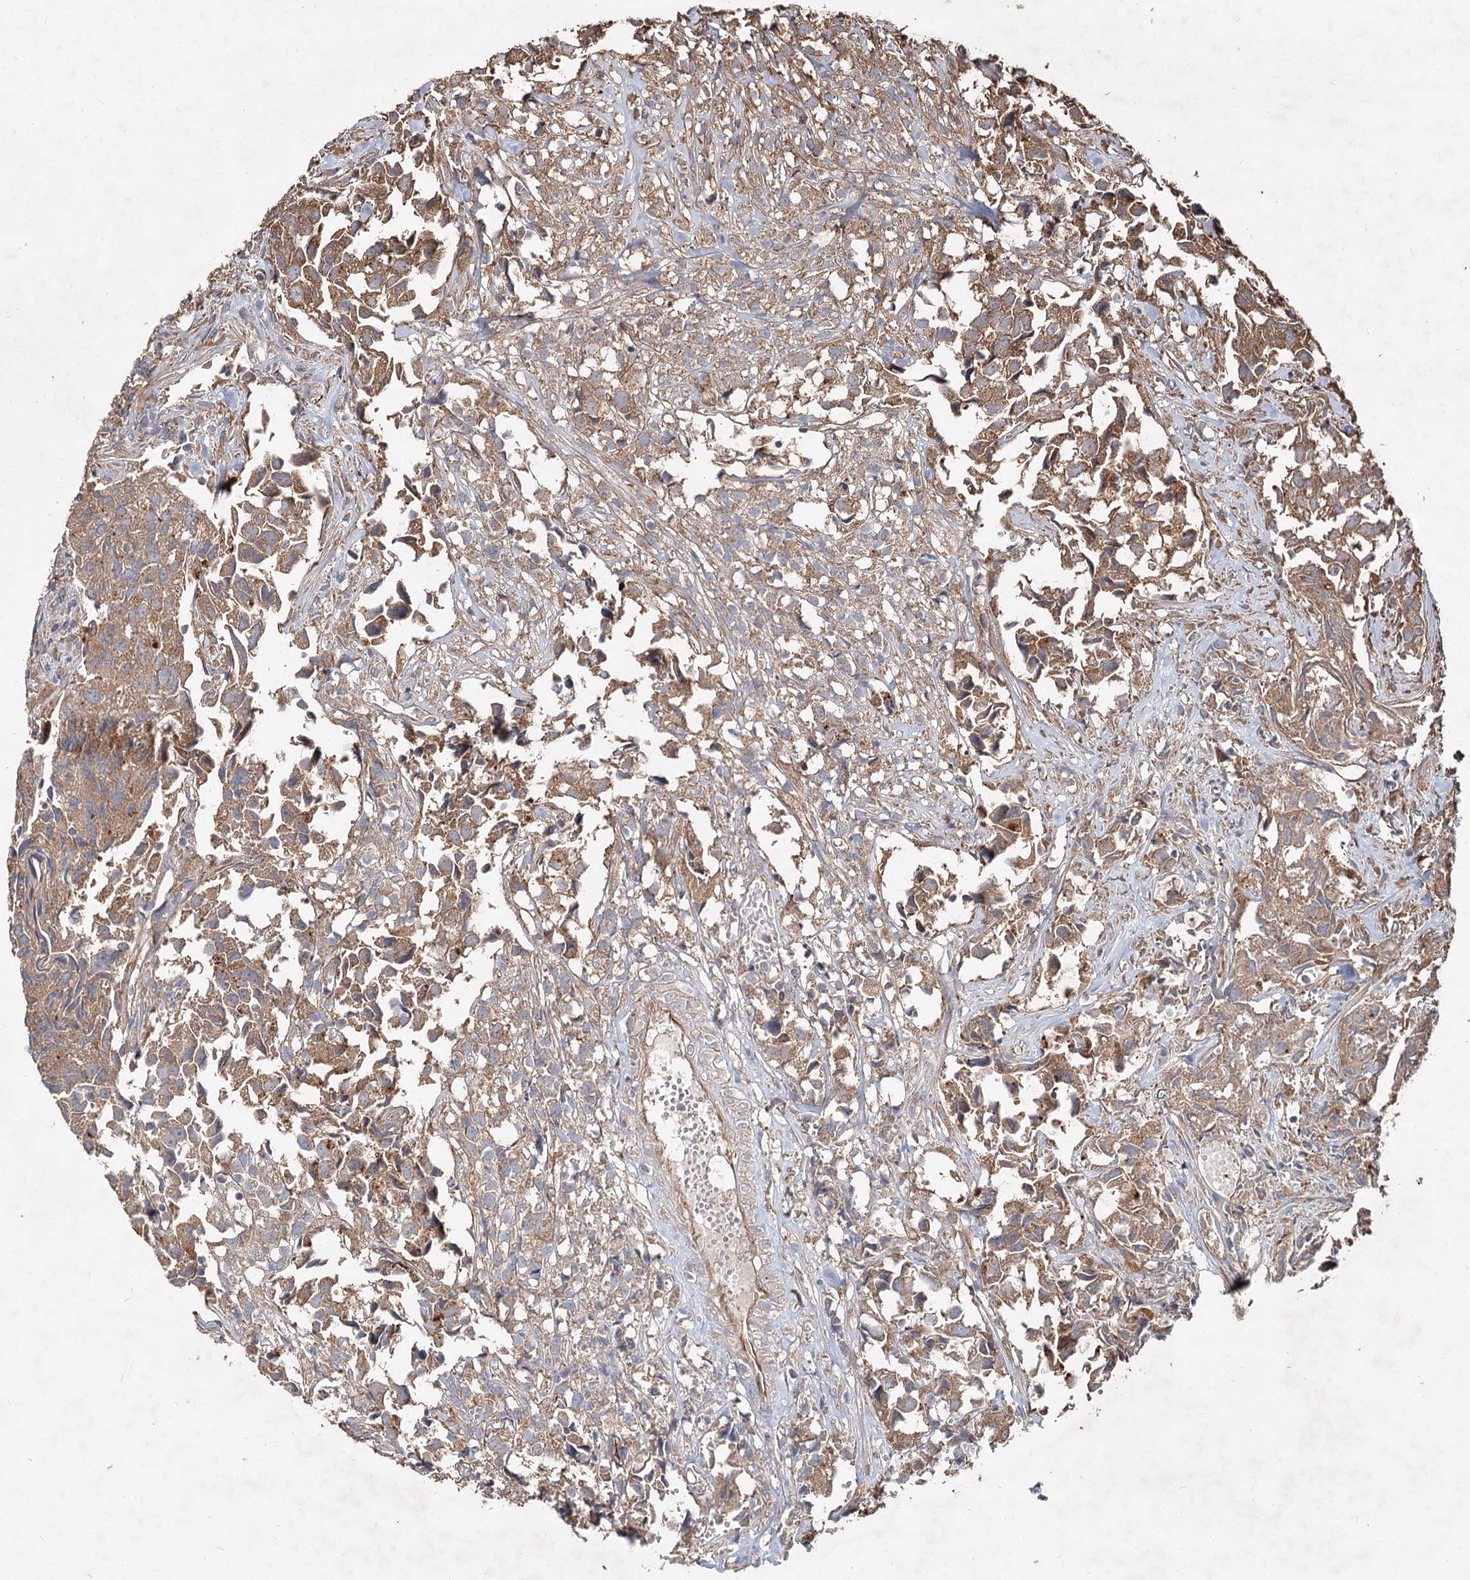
{"staining": {"intensity": "moderate", "quantity": ">75%", "location": "cytoplasmic/membranous"}, "tissue": "urothelial cancer", "cell_type": "Tumor cells", "image_type": "cancer", "snomed": [{"axis": "morphology", "description": "Urothelial carcinoma, High grade"}, {"axis": "topography", "description": "Urinary bladder"}], "caption": "Immunohistochemistry (IHC) histopathology image of urothelial carcinoma (high-grade) stained for a protein (brown), which exhibits medium levels of moderate cytoplasmic/membranous positivity in about >75% of tumor cells.", "gene": "SPART", "patient": {"sex": "female", "age": 75}}